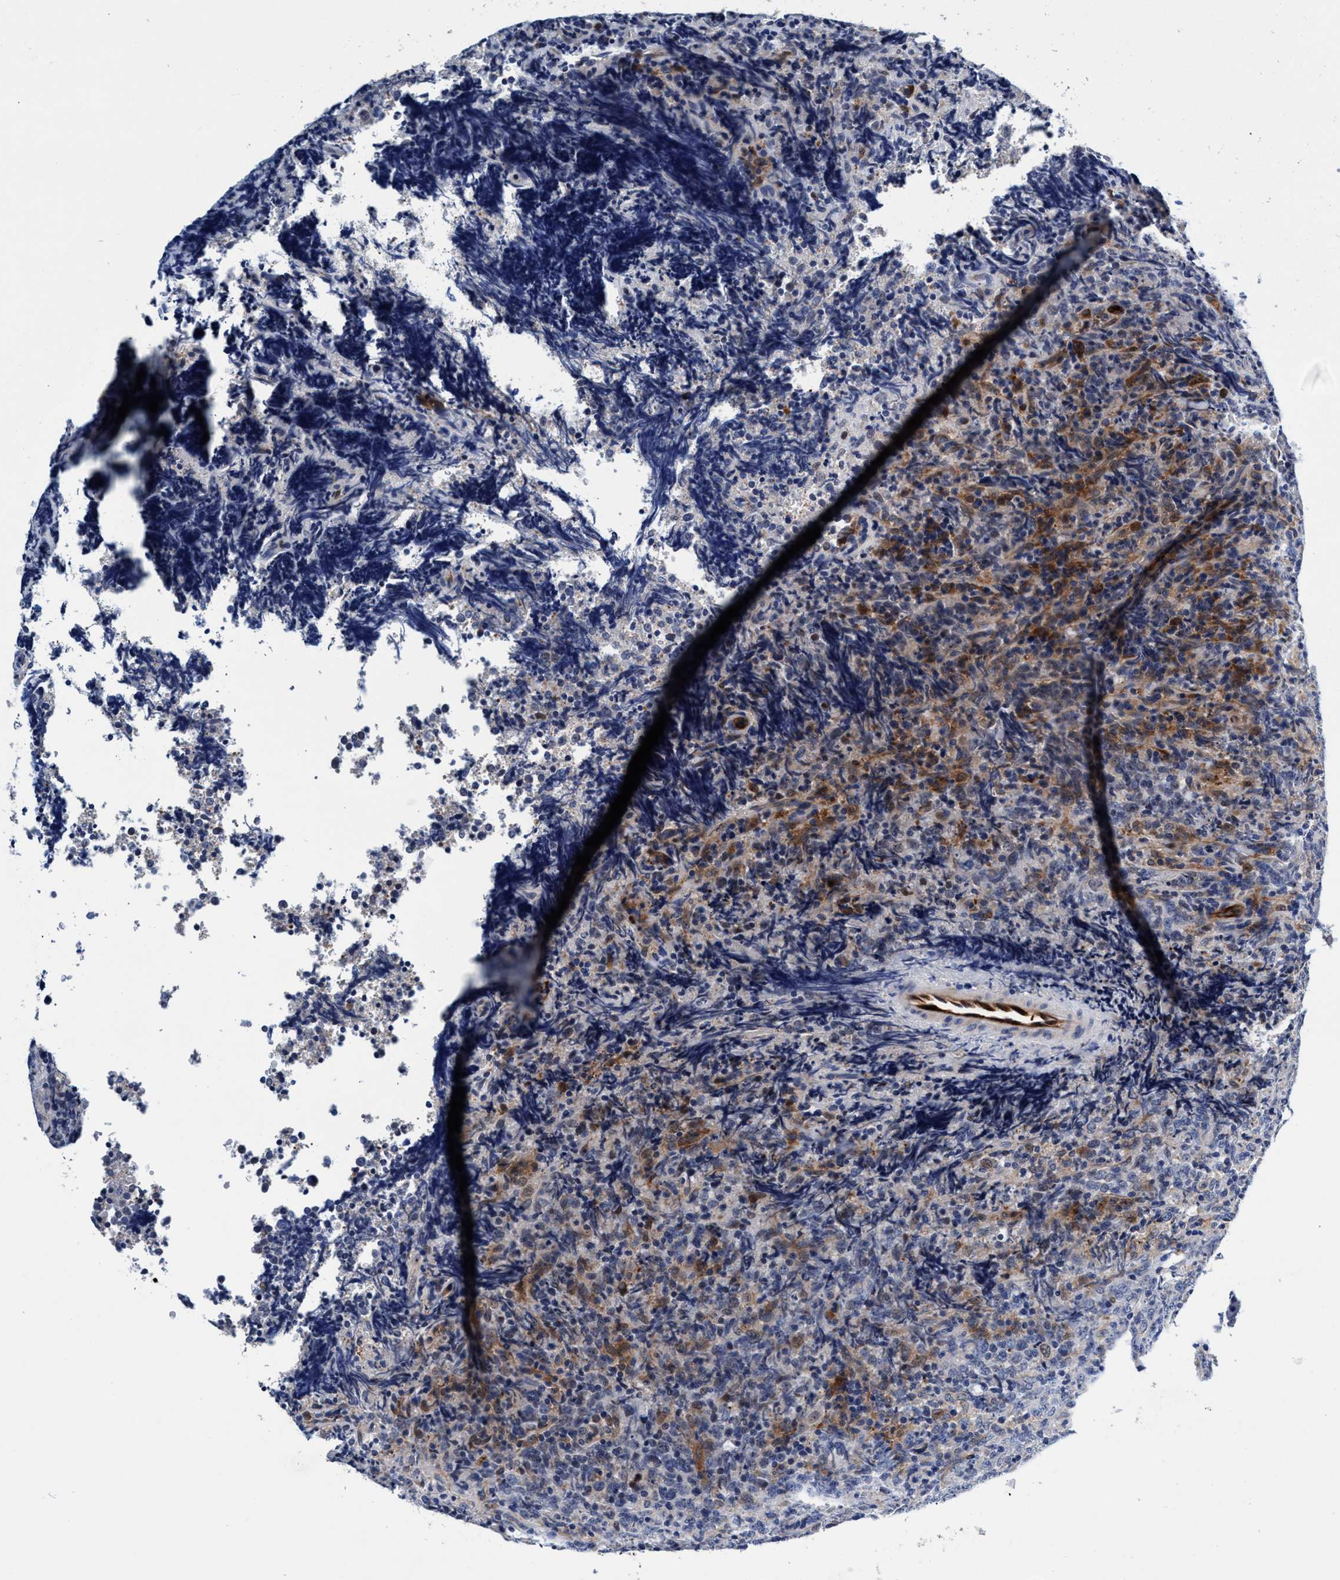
{"staining": {"intensity": "weak", "quantity": "<25%", "location": "cytoplasmic/membranous"}, "tissue": "lymphoma", "cell_type": "Tumor cells", "image_type": "cancer", "snomed": [{"axis": "morphology", "description": "Malignant lymphoma, non-Hodgkin's type, High grade"}, {"axis": "topography", "description": "Tonsil"}], "caption": "Tumor cells are negative for brown protein staining in lymphoma.", "gene": "UBALD2", "patient": {"sex": "female", "age": 36}}